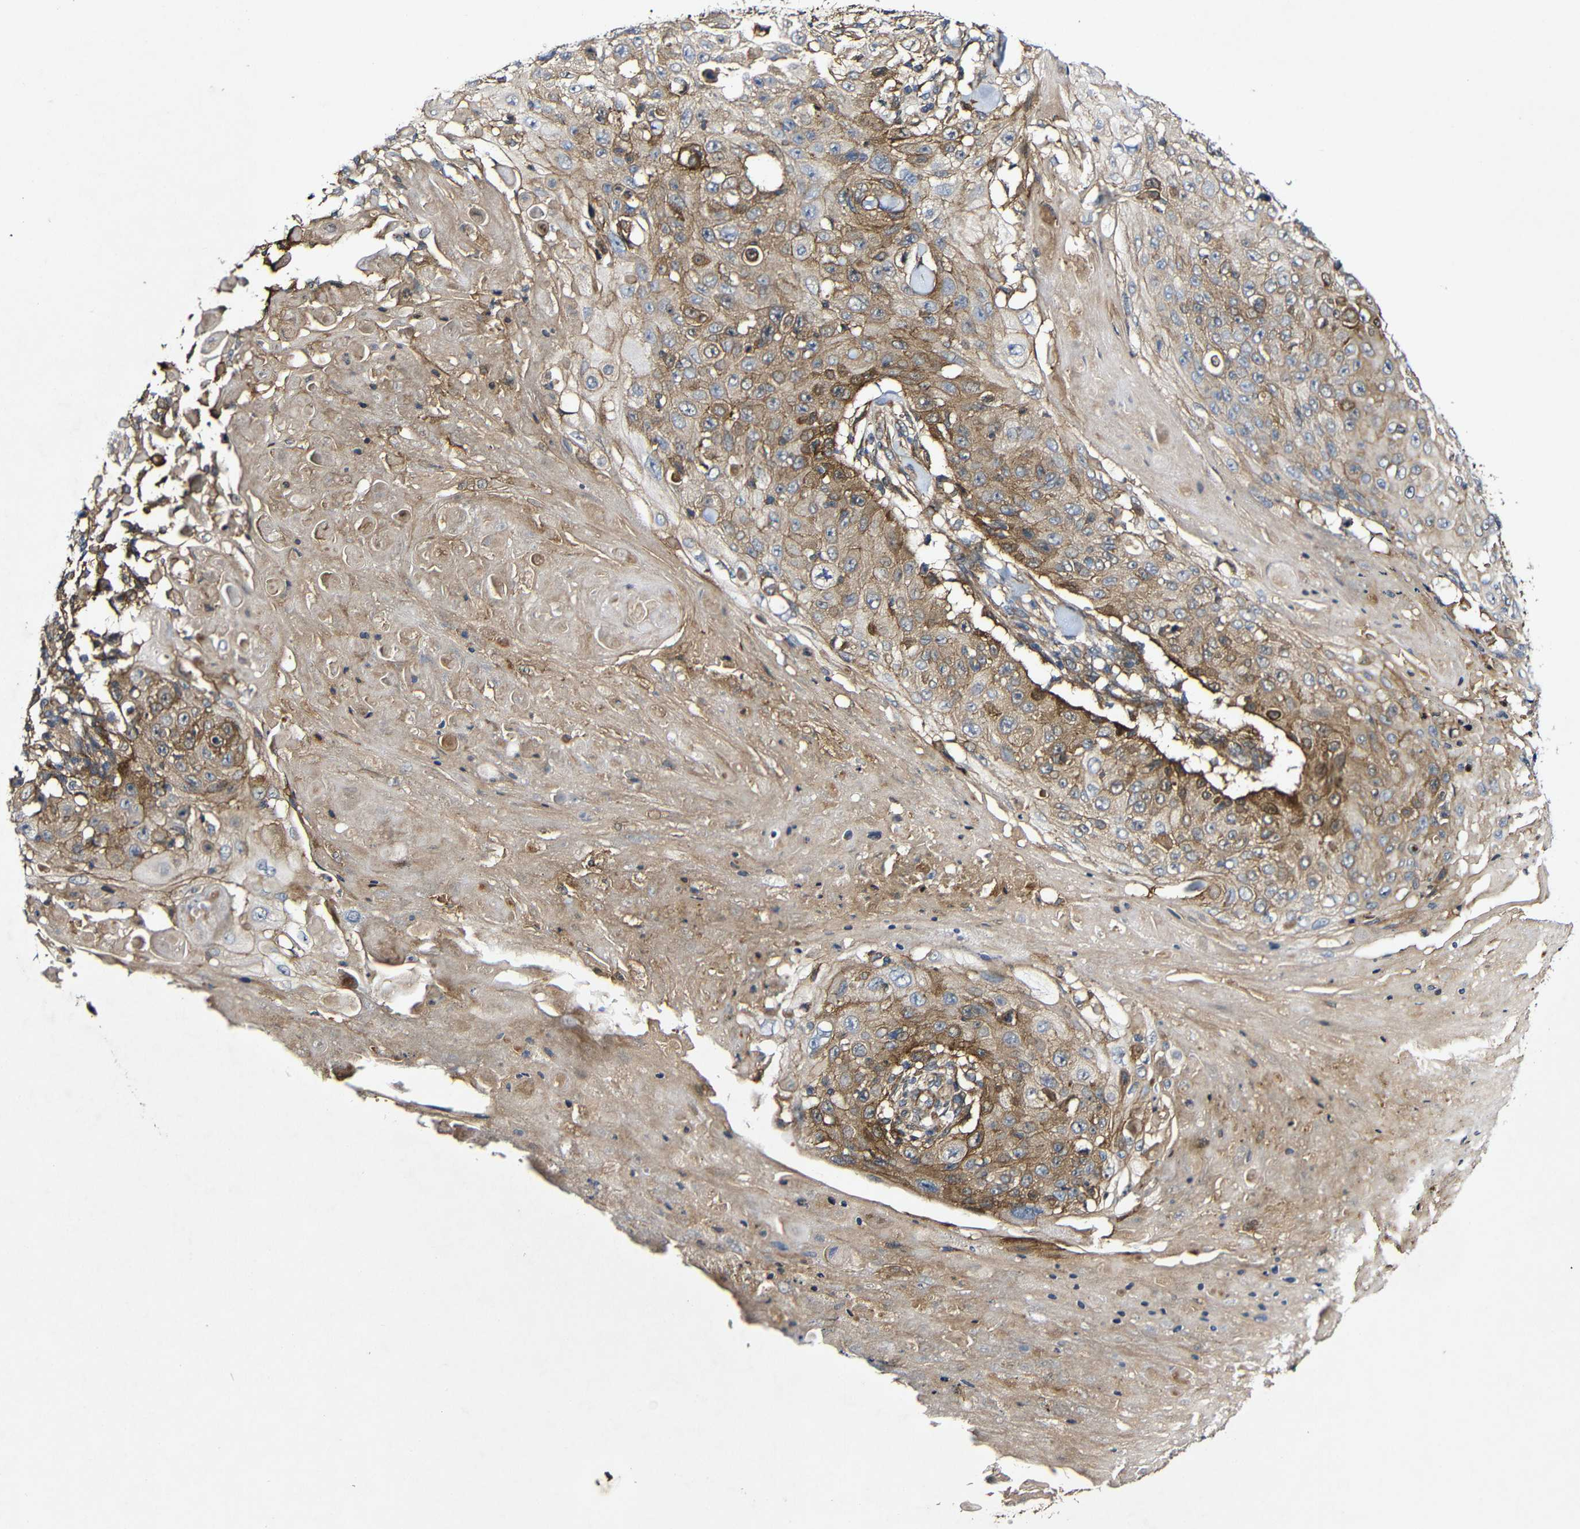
{"staining": {"intensity": "moderate", "quantity": "<25%", "location": "cytoplasmic/membranous"}, "tissue": "skin cancer", "cell_type": "Tumor cells", "image_type": "cancer", "snomed": [{"axis": "morphology", "description": "Squamous cell carcinoma, NOS"}, {"axis": "topography", "description": "Skin"}], "caption": "A photomicrograph of squamous cell carcinoma (skin) stained for a protein demonstrates moderate cytoplasmic/membranous brown staining in tumor cells. The protein of interest is stained brown, and the nuclei are stained in blue (DAB (3,3'-diaminobenzidine) IHC with brightfield microscopy, high magnification).", "gene": "GSDME", "patient": {"sex": "male", "age": 86}}